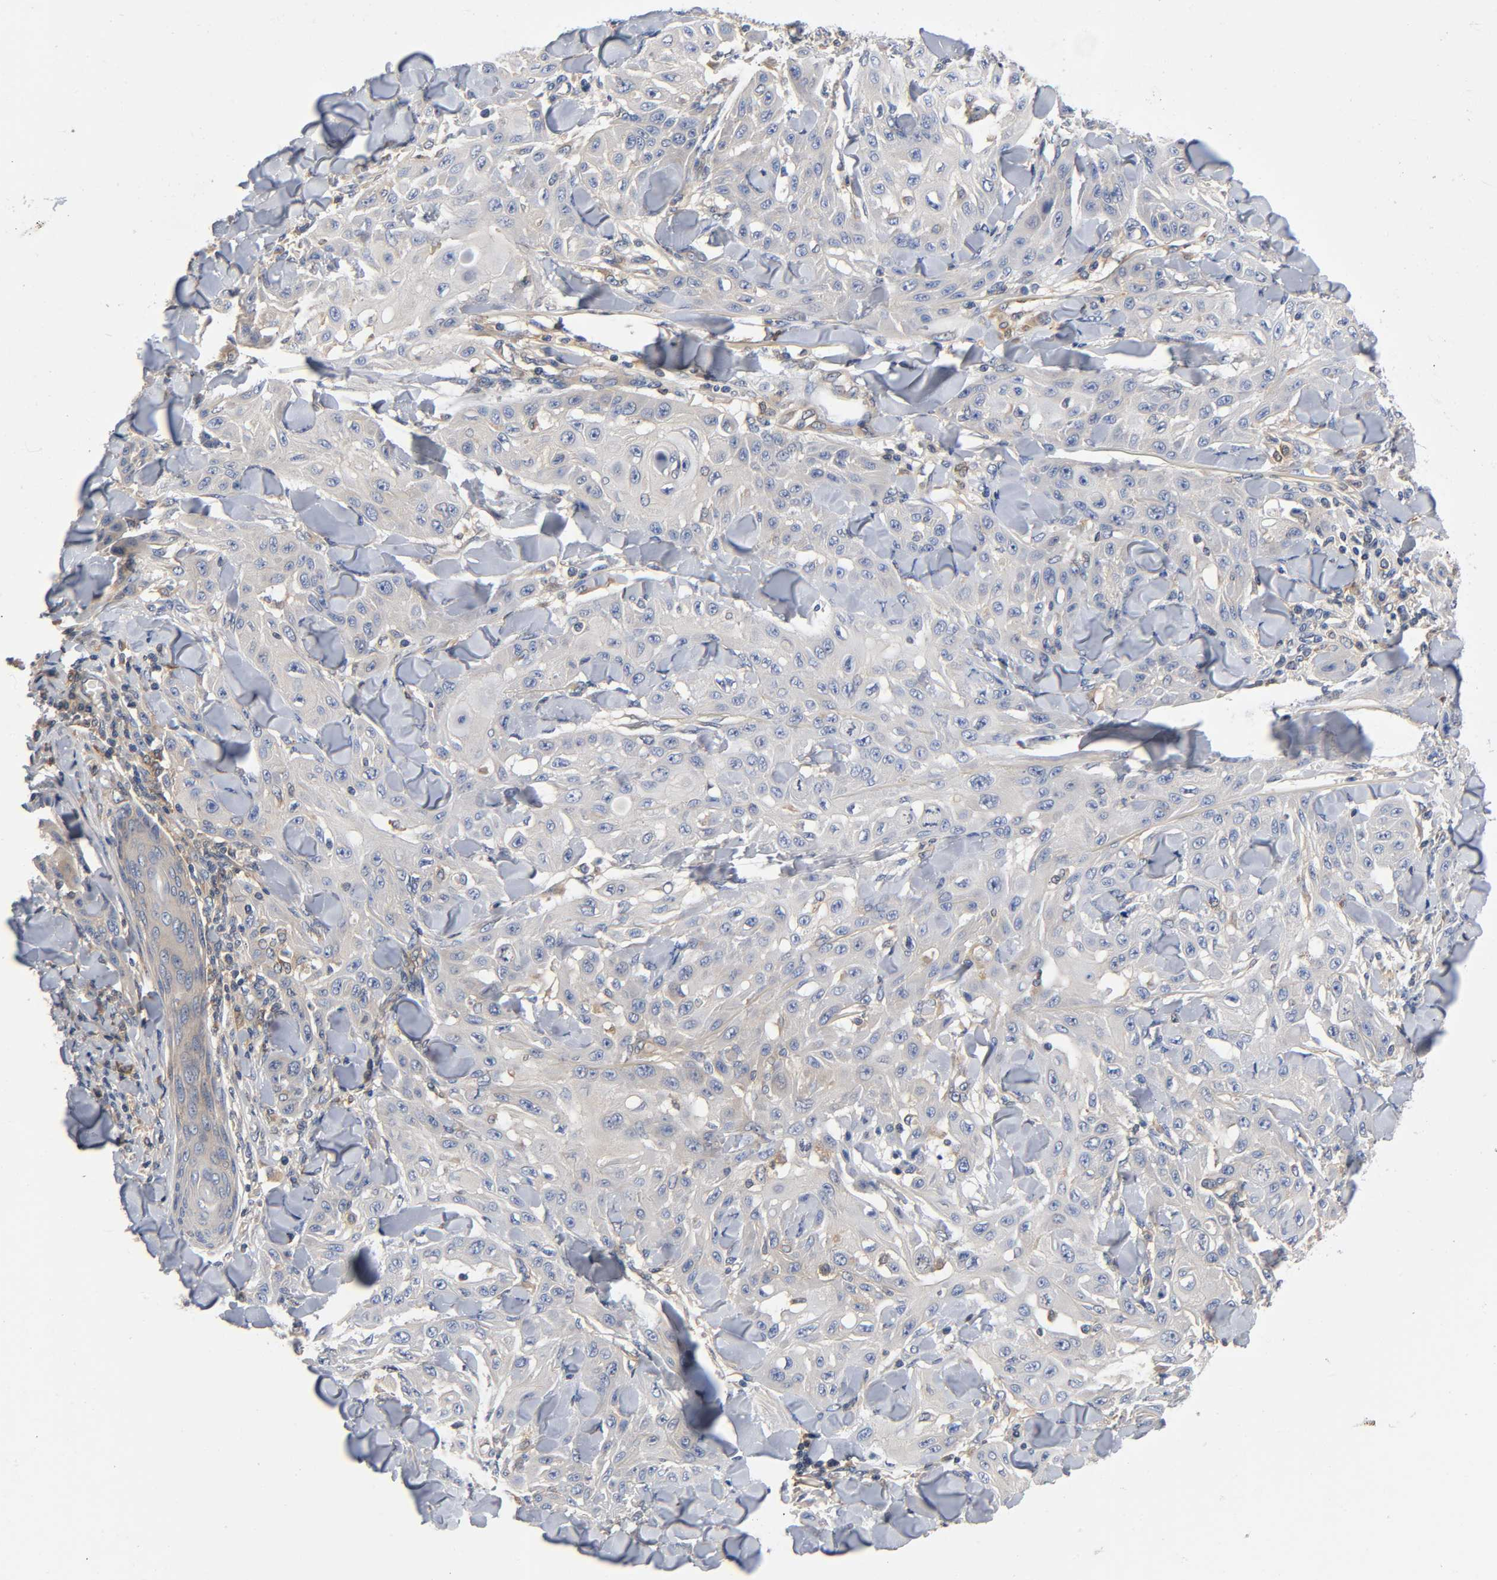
{"staining": {"intensity": "weak", "quantity": "25%-75%", "location": "cytoplasmic/membranous"}, "tissue": "skin cancer", "cell_type": "Tumor cells", "image_type": "cancer", "snomed": [{"axis": "morphology", "description": "Squamous cell carcinoma, NOS"}, {"axis": "topography", "description": "Skin"}], "caption": "Immunohistochemistry of human skin squamous cell carcinoma exhibits low levels of weak cytoplasmic/membranous expression in approximately 25%-75% of tumor cells.", "gene": "PRKAB1", "patient": {"sex": "male", "age": 24}}